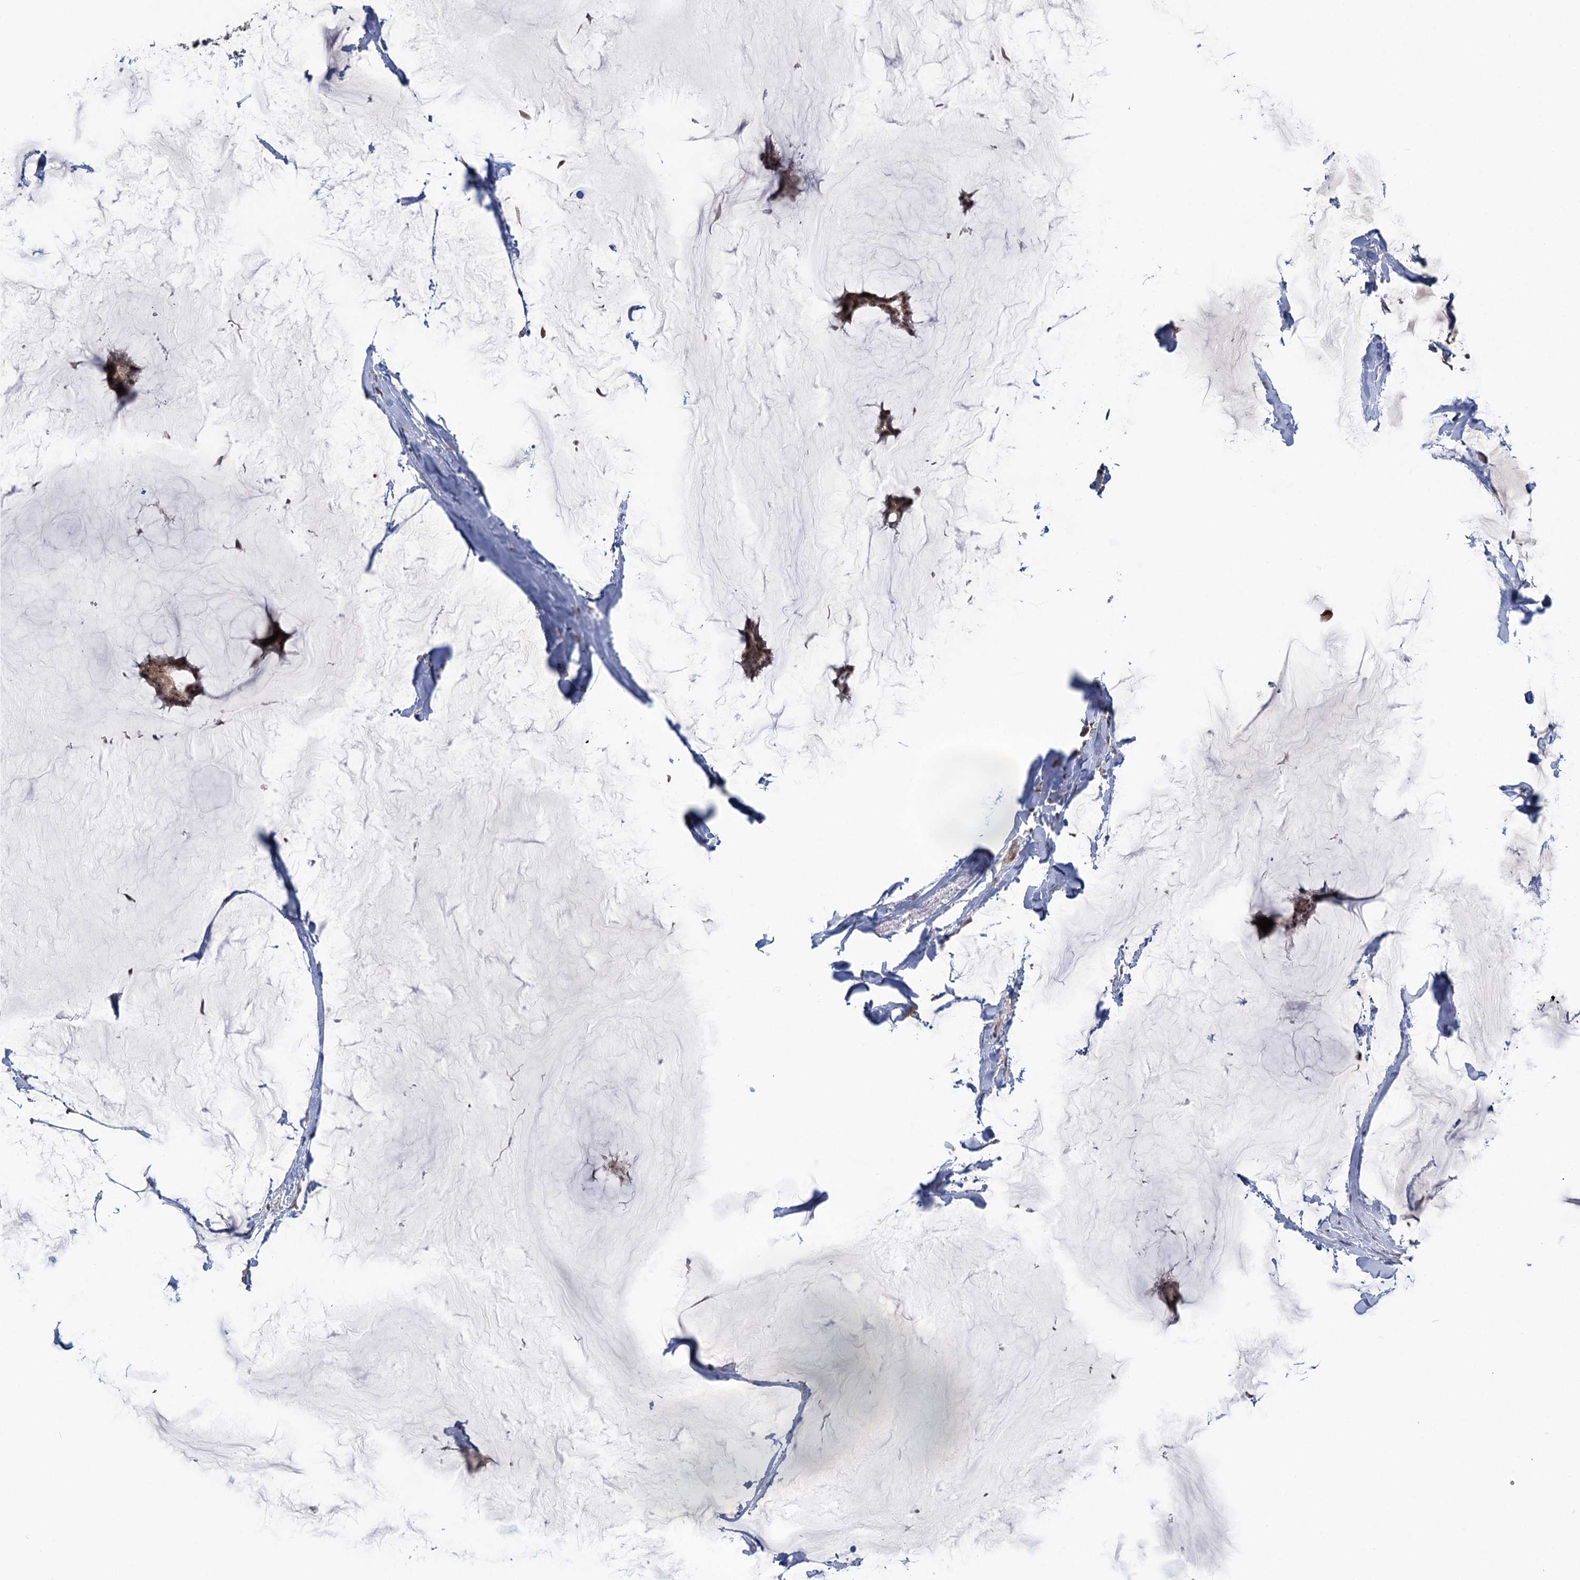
{"staining": {"intensity": "weak", "quantity": ">75%", "location": "nuclear"}, "tissue": "breast cancer", "cell_type": "Tumor cells", "image_type": "cancer", "snomed": [{"axis": "morphology", "description": "Duct carcinoma"}, {"axis": "topography", "description": "Breast"}], "caption": "Tumor cells show low levels of weak nuclear positivity in approximately >75% of cells in human breast cancer (infiltrating ductal carcinoma).", "gene": "TREX1", "patient": {"sex": "female", "age": 93}}